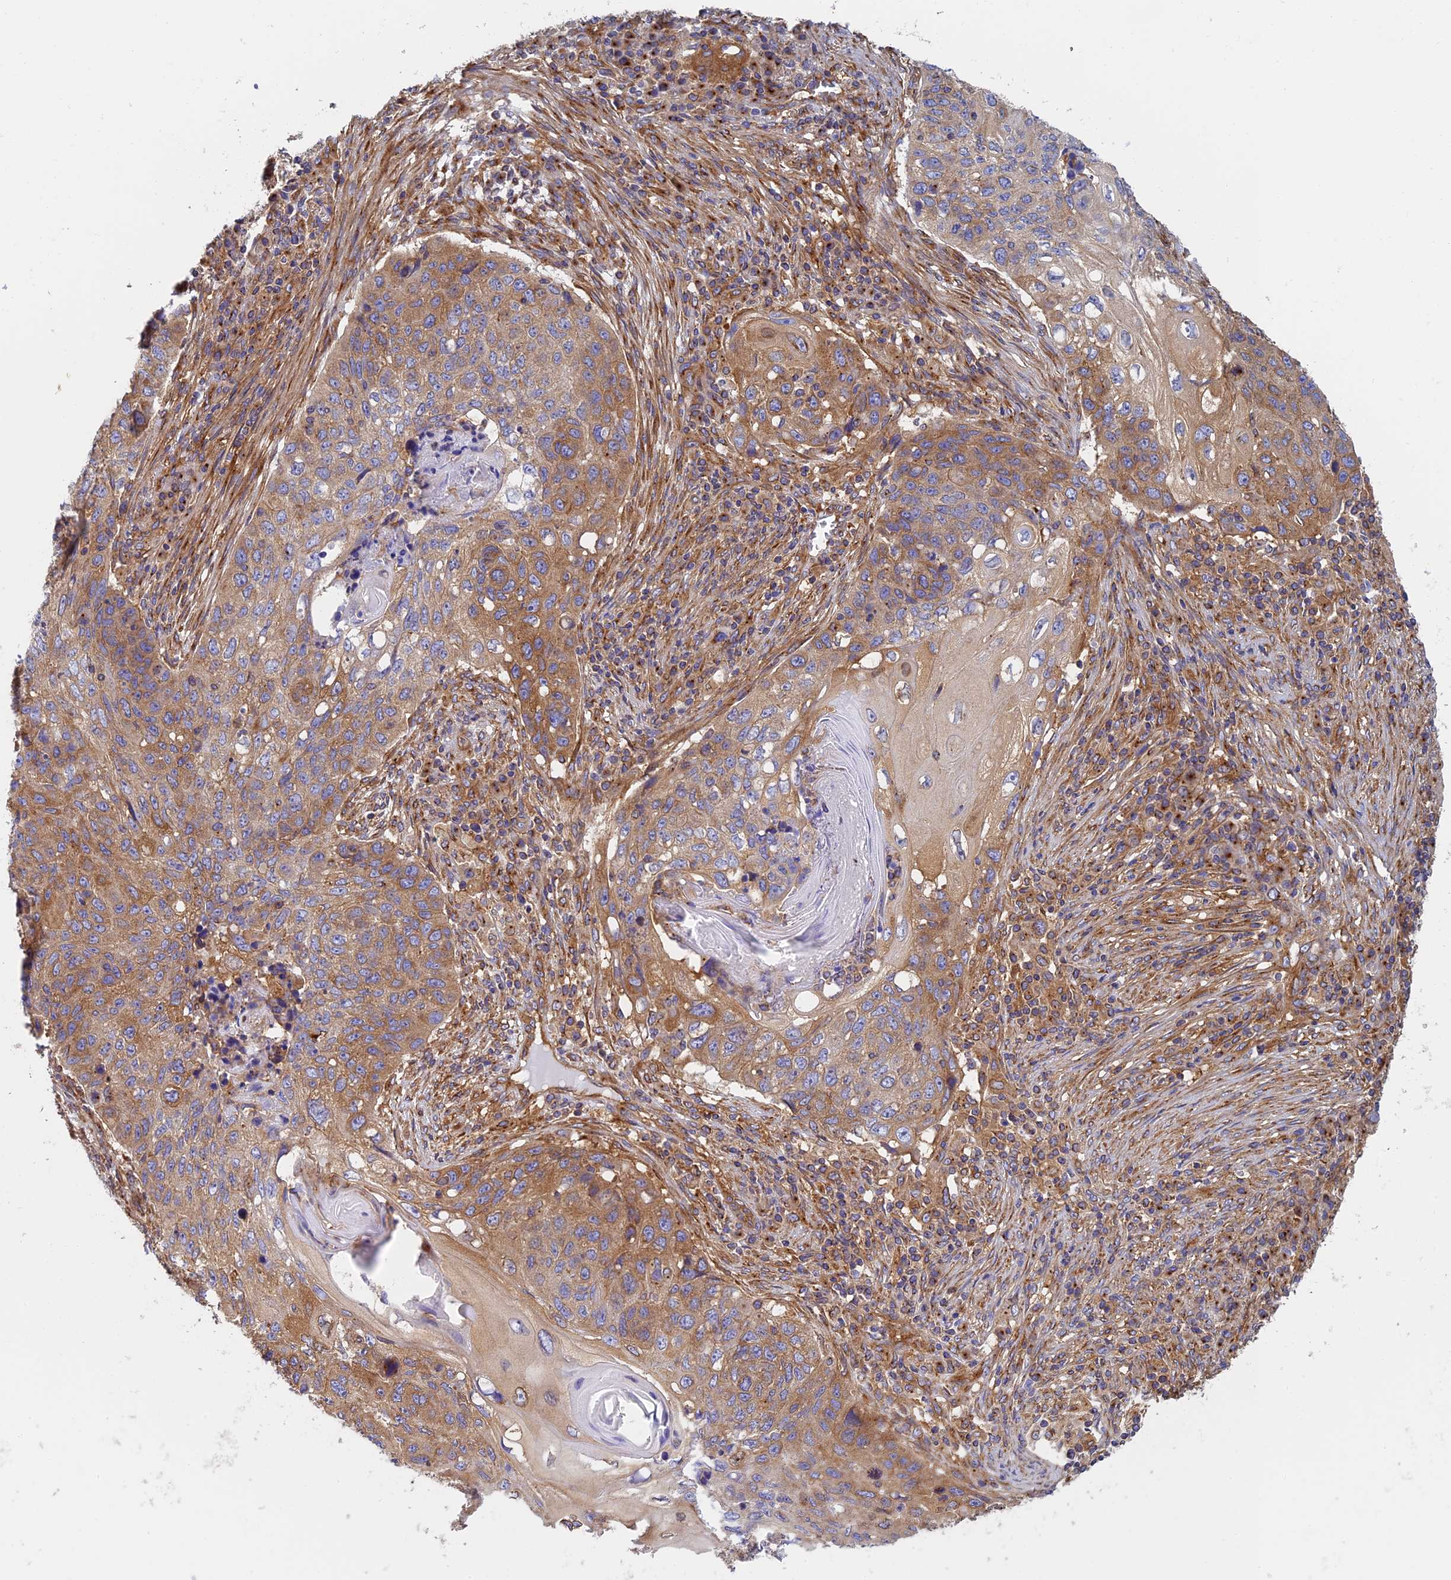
{"staining": {"intensity": "moderate", "quantity": "25%-75%", "location": "cytoplasmic/membranous"}, "tissue": "lung cancer", "cell_type": "Tumor cells", "image_type": "cancer", "snomed": [{"axis": "morphology", "description": "Squamous cell carcinoma, NOS"}, {"axis": "topography", "description": "Lung"}], "caption": "The photomicrograph reveals a brown stain indicating the presence of a protein in the cytoplasmic/membranous of tumor cells in lung cancer (squamous cell carcinoma). (DAB (3,3'-diaminobenzidine) IHC, brown staining for protein, blue staining for nuclei).", "gene": "DCTN2", "patient": {"sex": "female", "age": 63}}